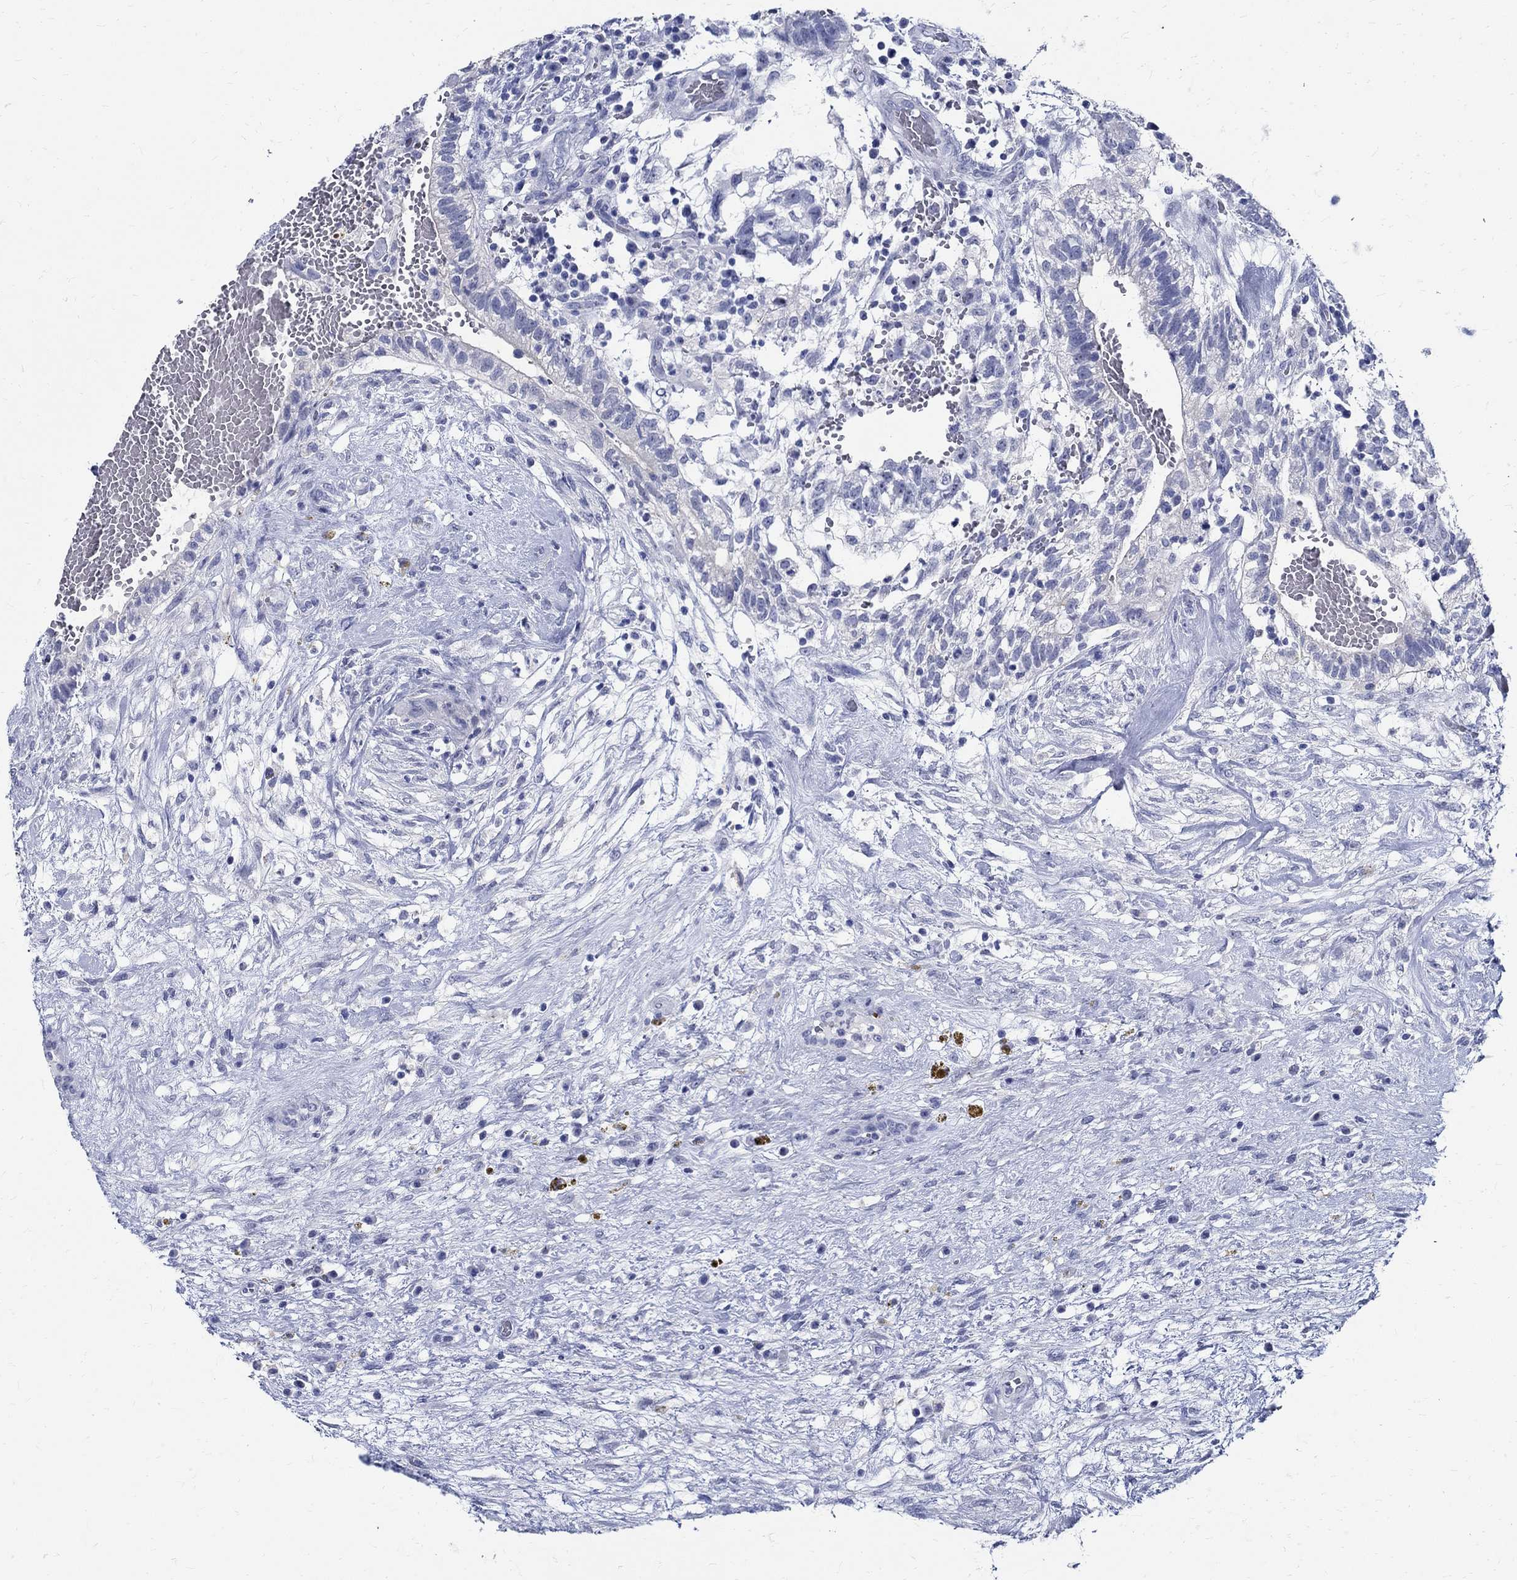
{"staining": {"intensity": "negative", "quantity": "none", "location": "none"}, "tissue": "testis cancer", "cell_type": "Tumor cells", "image_type": "cancer", "snomed": [{"axis": "morphology", "description": "Normal tissue, NOS"}, {"axis": "morphology", "description": "Carcinoma, Embryonal, NOS"}, {"axis": "topography", "description": "Testis"}, {"axis": "topography", "description": "Epididymis"}], "caption": "Immunohistochemistry micrograph of testis cancer stained for a protein (brown), which reveals no positivity in tumor cells.", "gene": "BSPRY", "patient": {"sex": "male", "age": 32}}